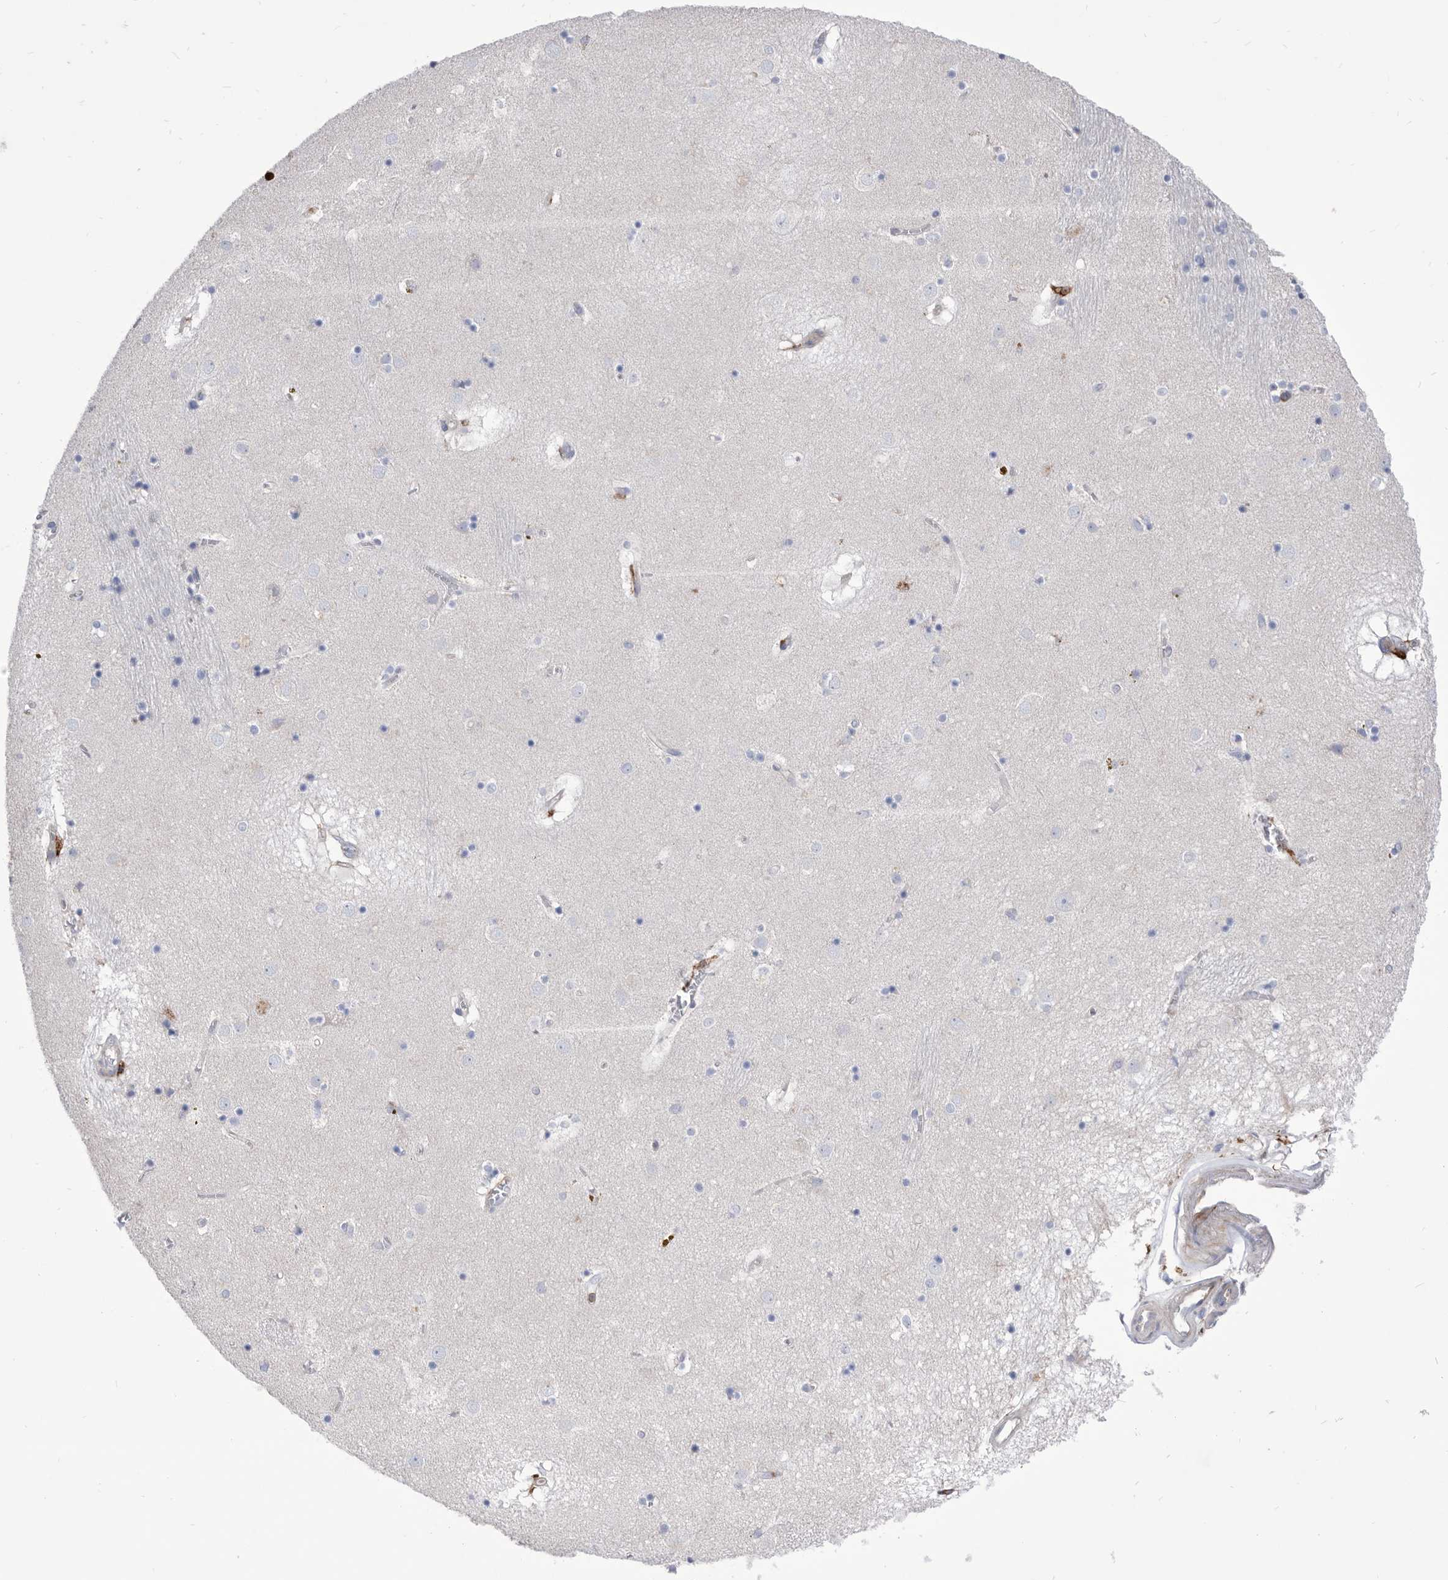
{"staining": {"intensity": "negative", "quantity": "none", "location": "none"}, "tissue": "caudate", "cell_type": "Glial cells", "image_type": "normal", "snomed": [{"axis": "morphology", "description": "Normal tissue, NOS"}, {"axis": "topography", "description": "Lateral ventricle wall"}], "caption": "High magnification brightfield microscopy of unremarkable caudate stained with DAB (brown) and counterstained with hematoxylin (blue): glial cells show no significant positivity. (DAB (3,3'-diaminobenzidine) IHC with hematoxylin counter stain).", "gene": "SMG7", "patient": {"sex": "male", "age": 70}}